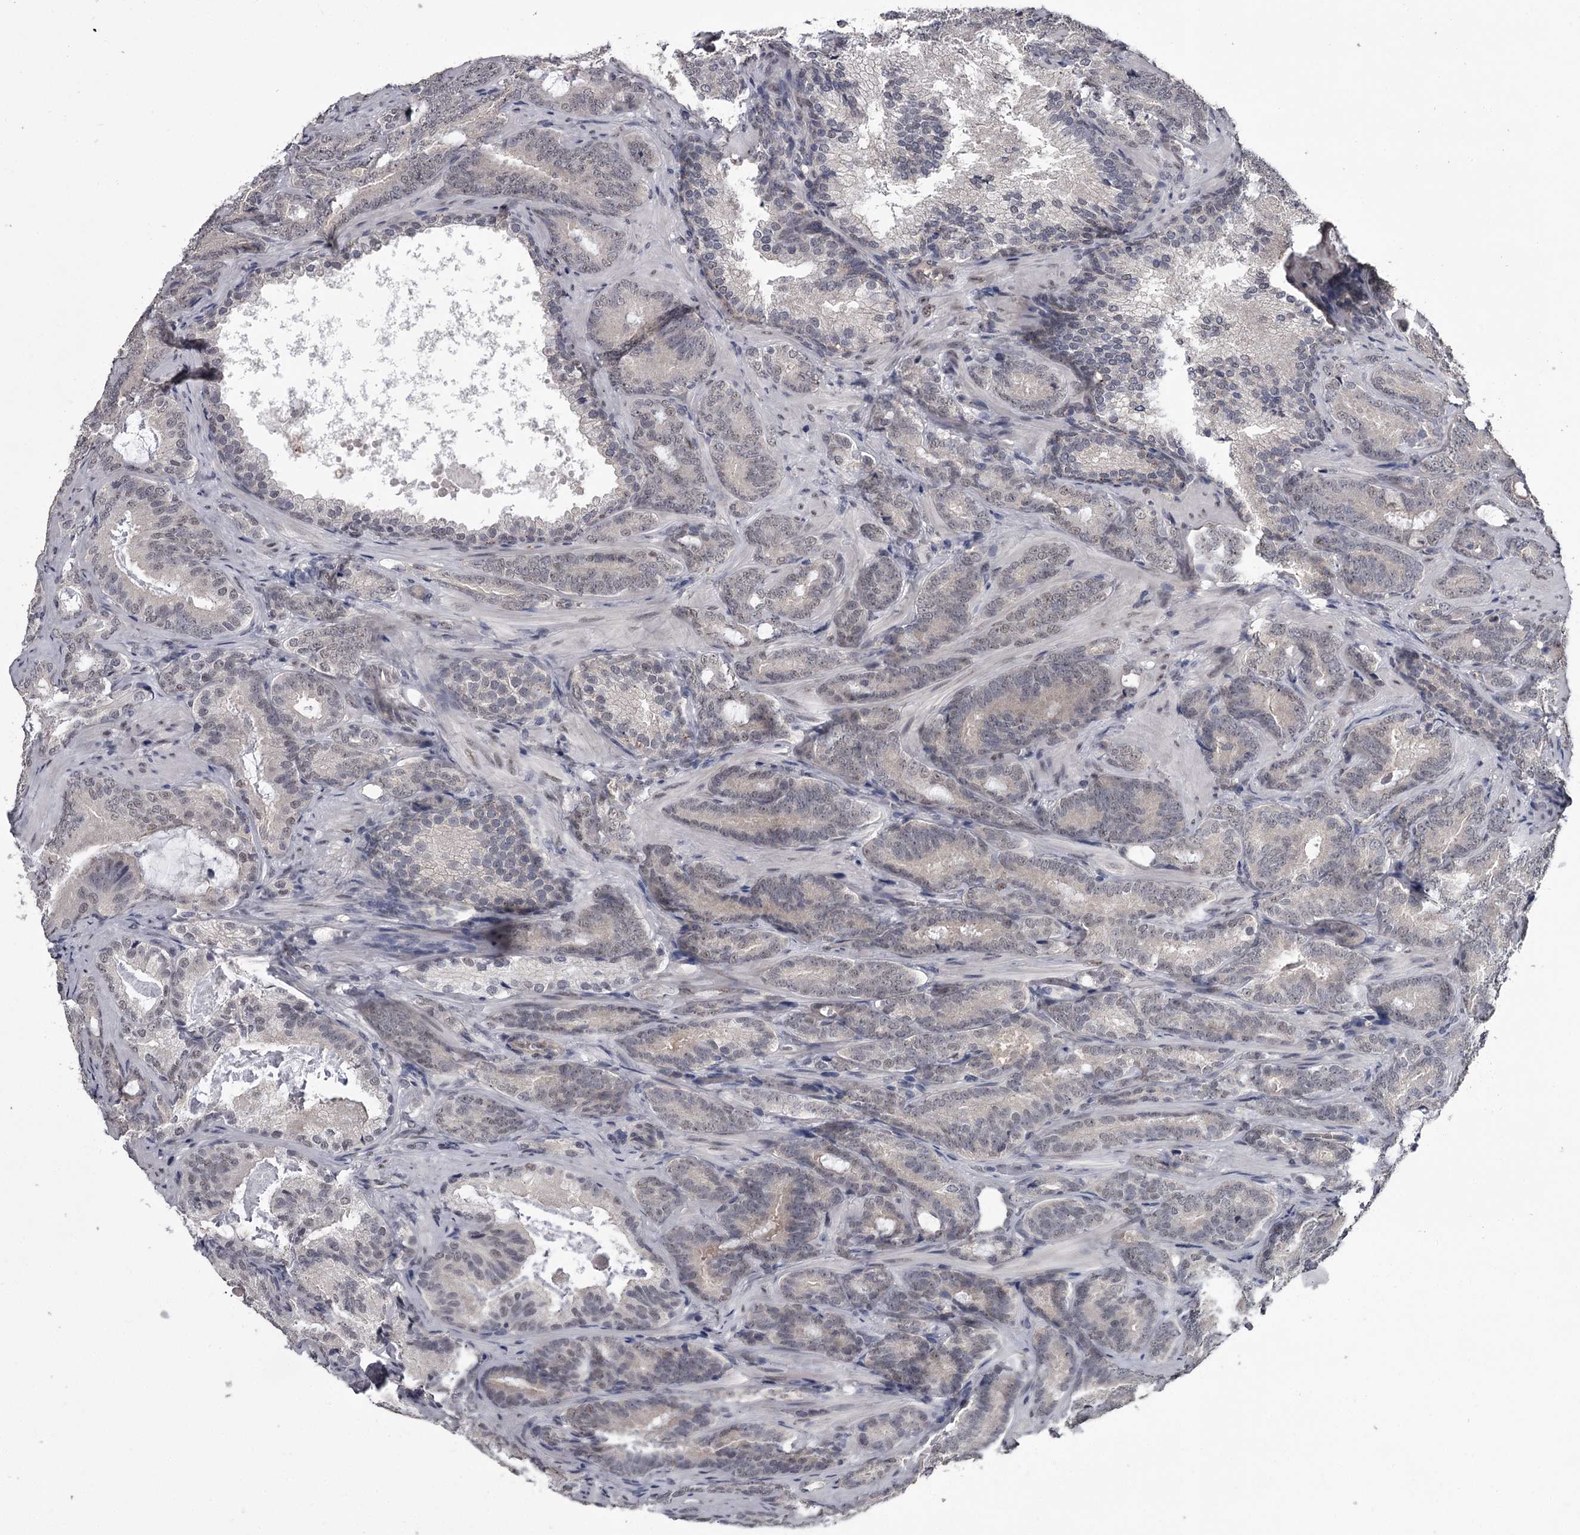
{"staining": {"intensity": "negative", "quantity": "none", "location": "none"}, "tissue": "prostate cancer", "cell_type": "Tumor cells", "image_type": "cancer", "snomed": [{"axis": "morphology", "description": "Adenocarcinoma, Low grade"}, {"axis": "topography", "description": "Prostate"}], "caption": "Image shows no protein expression in tumor cells of prostate cancer tissue. (DAB (3,3'-diaminobenzidine) immunohistochemistry (IHC), high magnification).", "gene": "PRPF40B", "patient": {"sex": "male", "age": 60}}